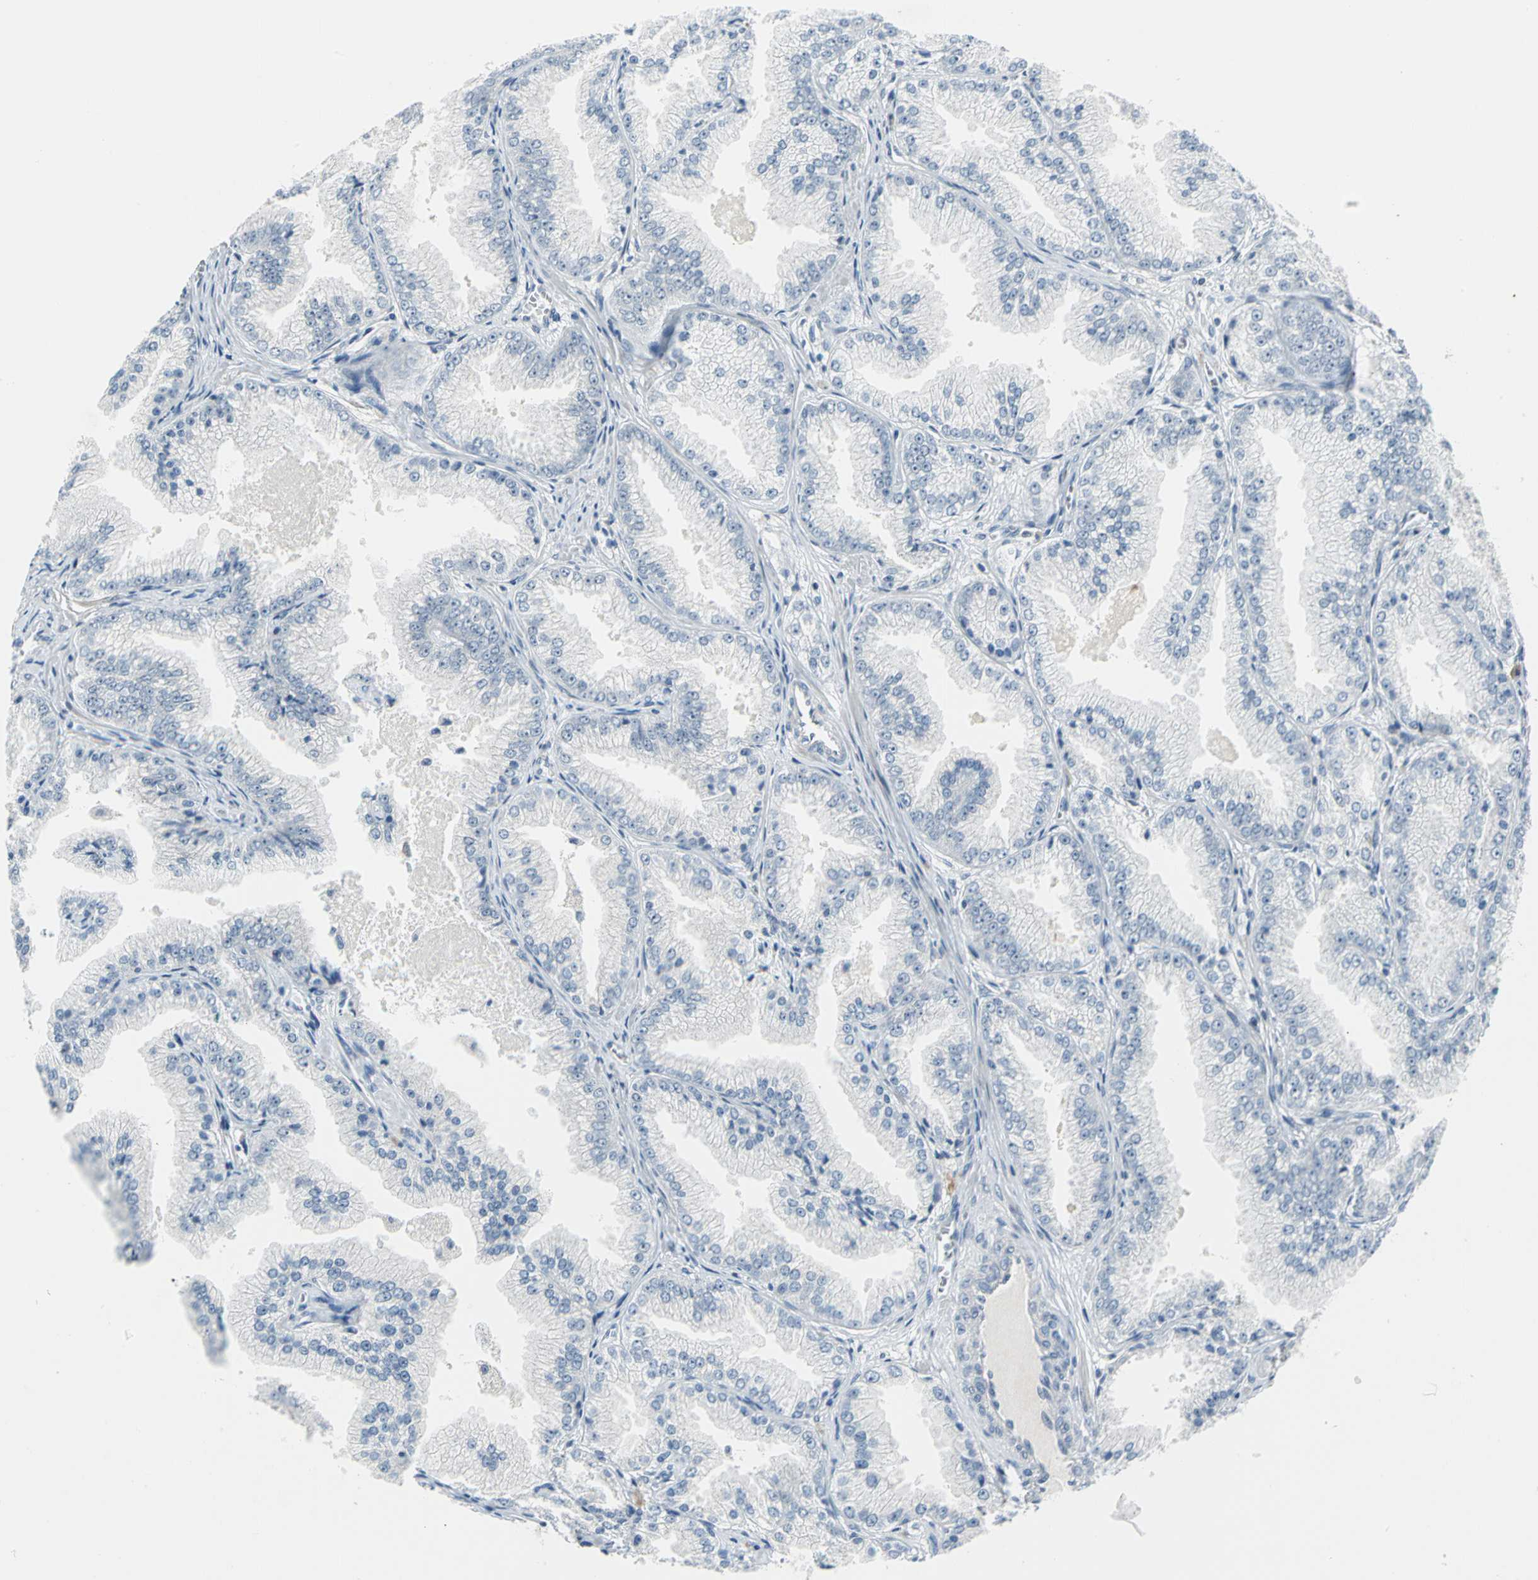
{"staining": {"intensity": "weak", "quantity": ">75%", "location": "nuclear"}, "tissue": "prostate cancer", "cell_type": "Tumor cells", "image_type": "cancer", "snomed": [{"axis": "morphology", "description": "Adenocarcinoma, High grade"}, {"axis": "topography", "description": "Prostate"}], "caption": "This is a micrograph of immunohistochemistry (IHC) staining of adenocarcinoma (high-grade) (prostate), which shows weak staining in the nuclear of tumor cells.", "gene": "MYBBP1A", "patient": {"sex": "male", "age": 61}}